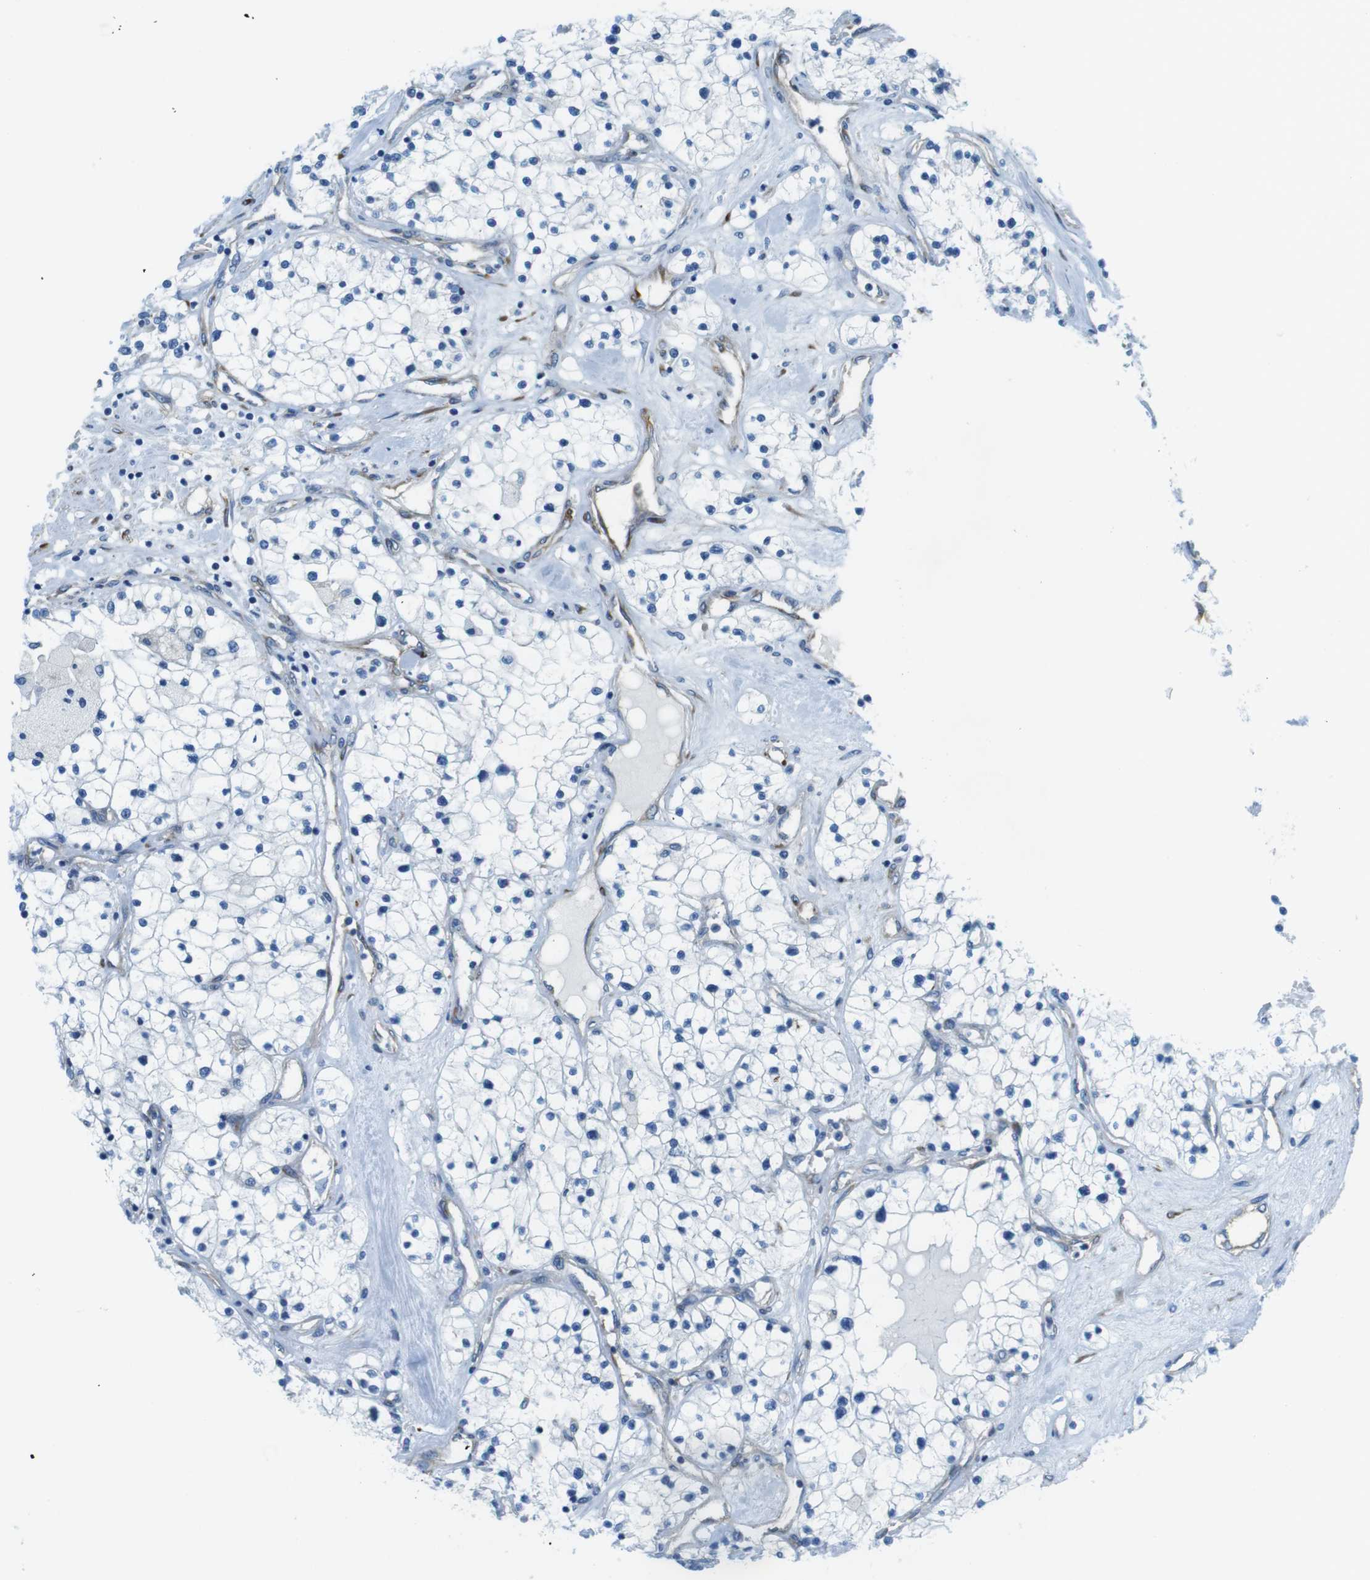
{"staining": {"intensity": "negative", "quantity": "none", "location": "none"}, "tissue": "renal cancer", "cell_type": "Tumor cells", "image_type": "cancer", "snomed": [{"axis": "morphology", "description": "Adenocarcinoma, NOS"}, {"axis": "topography", "description": "Kidney"}], "caption": "Renal cancer (adenocarcinoma) stained for a protein using immunohistochemistry (IHC) reveals no staining tumor cells.", "gene": "EMP2", "patient": {"sex": "male", "age": 68}}